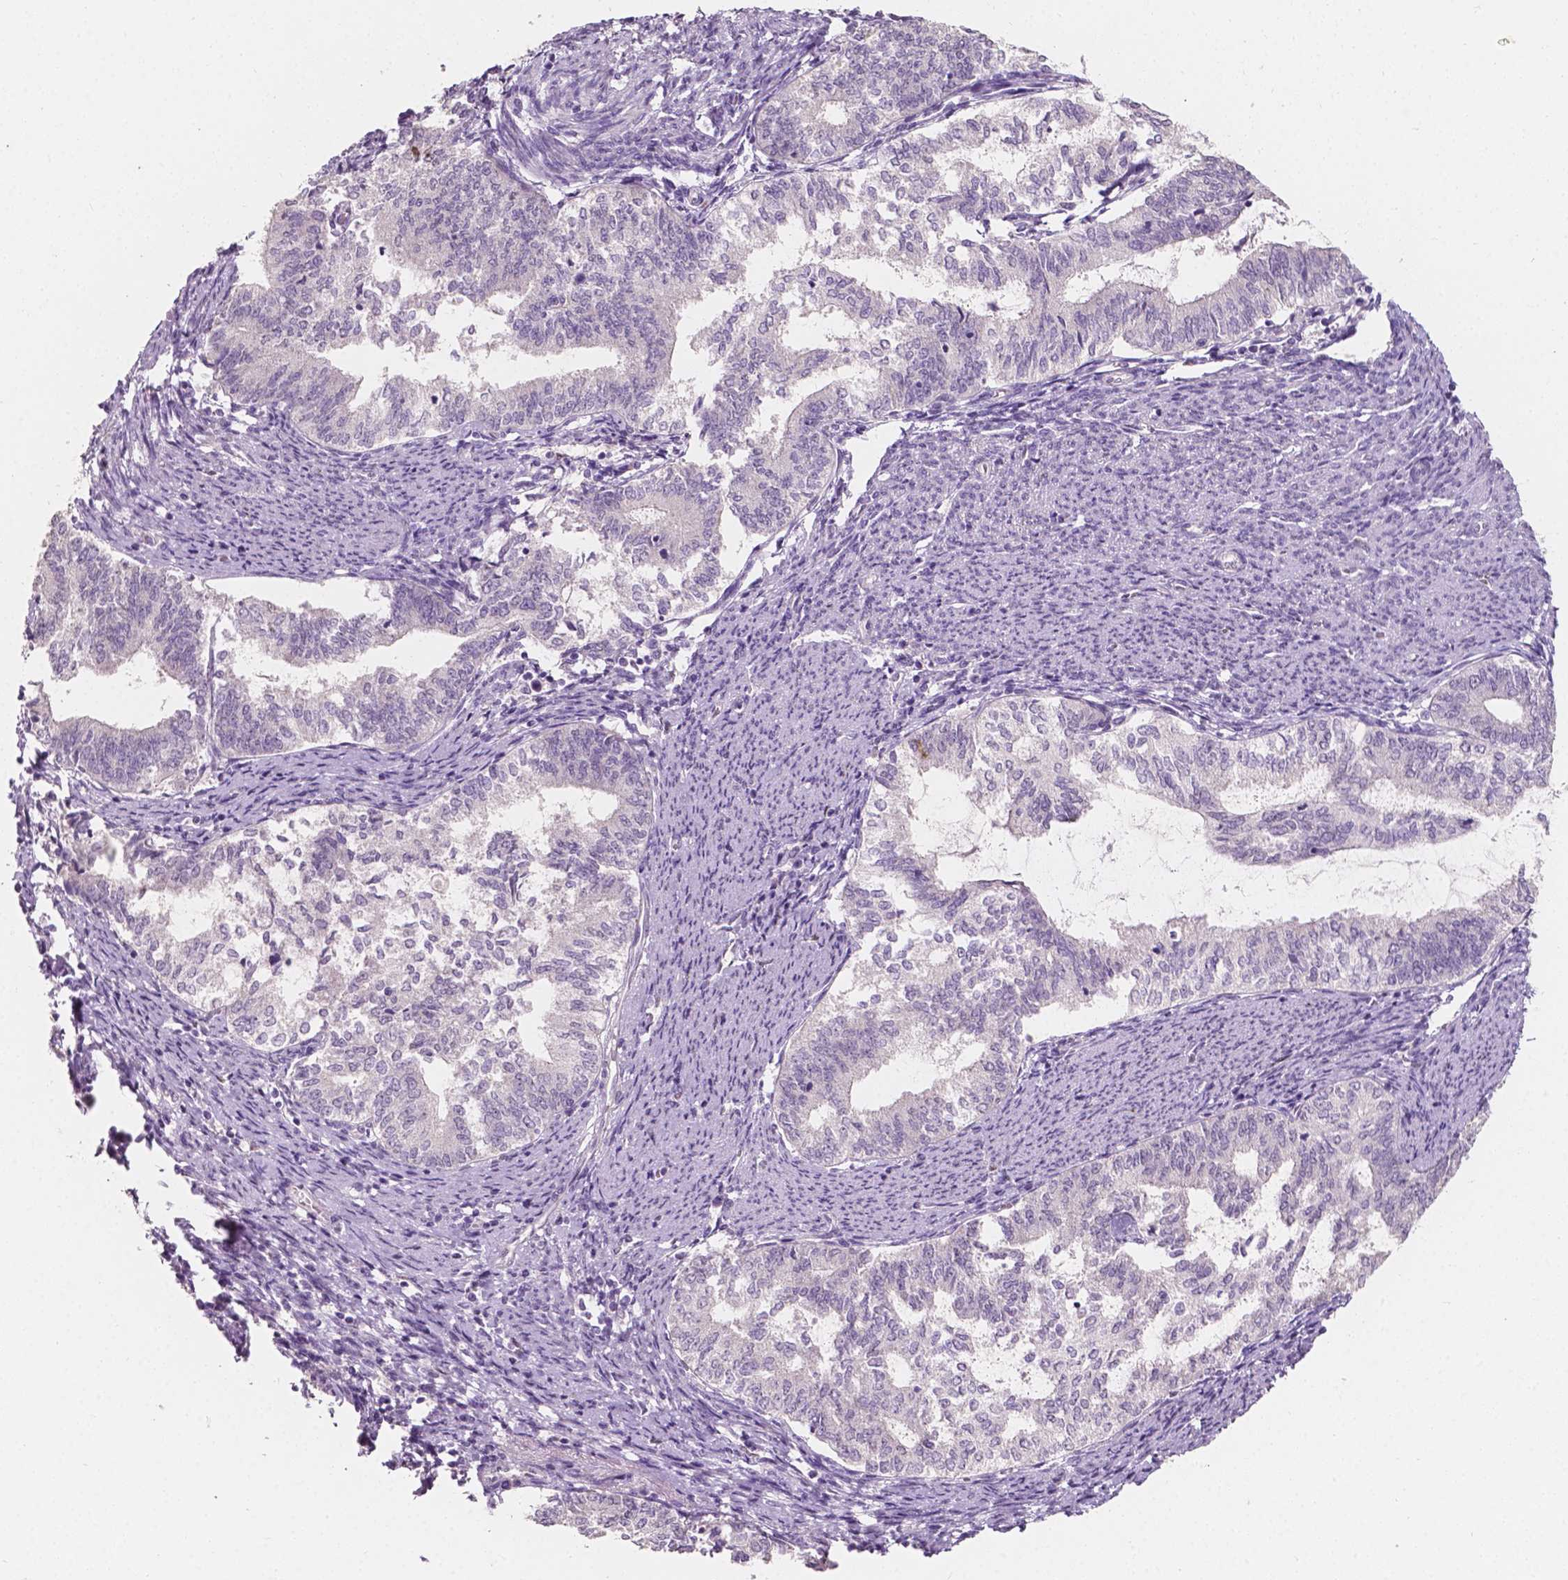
{"staining": {"intensity": "negative", "quantity": "none", "location": "none"}, "tissue": "endometrial cancer", "cell_type": "Tumor cells", "image_type": "cancer", "snomed": [{"axis": "morphology", "description": "Adenocarcinoma, NOS"}, {"axis": "topography", "description": "Endometrium"}], "caption": "IHC photomicrograph of neoplastic tissue: endometrial cancer (adenocarcinoma) stained with DAB displays no significant protein expression in tumor cells.", "gene": "TAL1", "patient": {"sex": "female", "age": 65}}